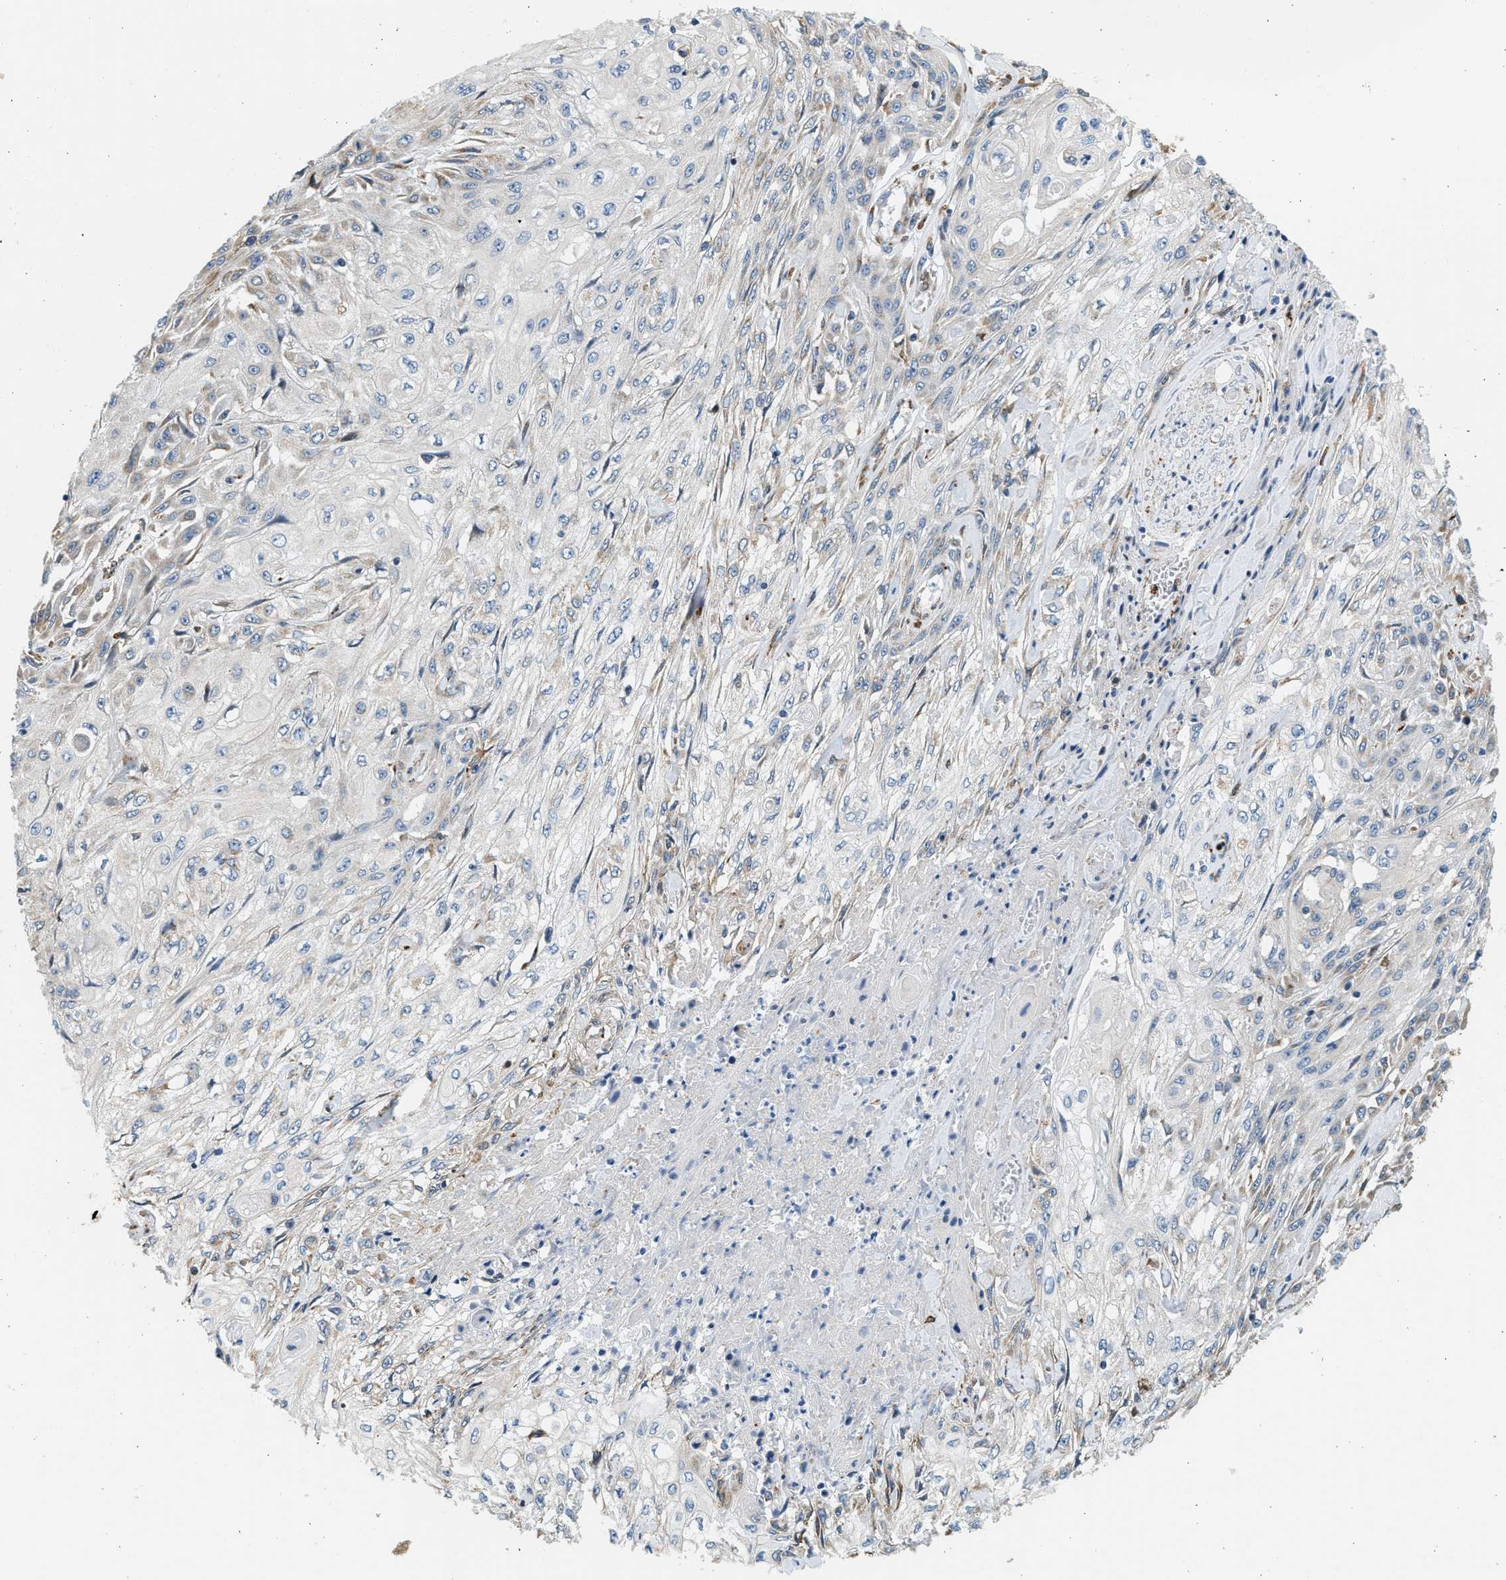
{"staining": {"intensity": "weak", "quantity": "<25%", "location": "cytoplasmic/membranous"}, "tissue": "skin cancer", "cell_type": "Tumor cells", "image_type": "cancer", "snomed": [{"axis": "morphology", "description": "Squamous cell carcinoma, NOS"}, {"axis": "morphology", "description": "Squamous cell carcinoma, metastatic, NOS"}, {"axis": "topography", "description": "Skin"}, {"axis": "topography", "description": "Lymph node"}], "caption": "IHC image of metastatic squamous cell carcinoma (skin) stained for a protein (brown), which shows no staining in tumor cells.", "gene": "CNTN6", "patient": {"sex": "male", "age": 75}}